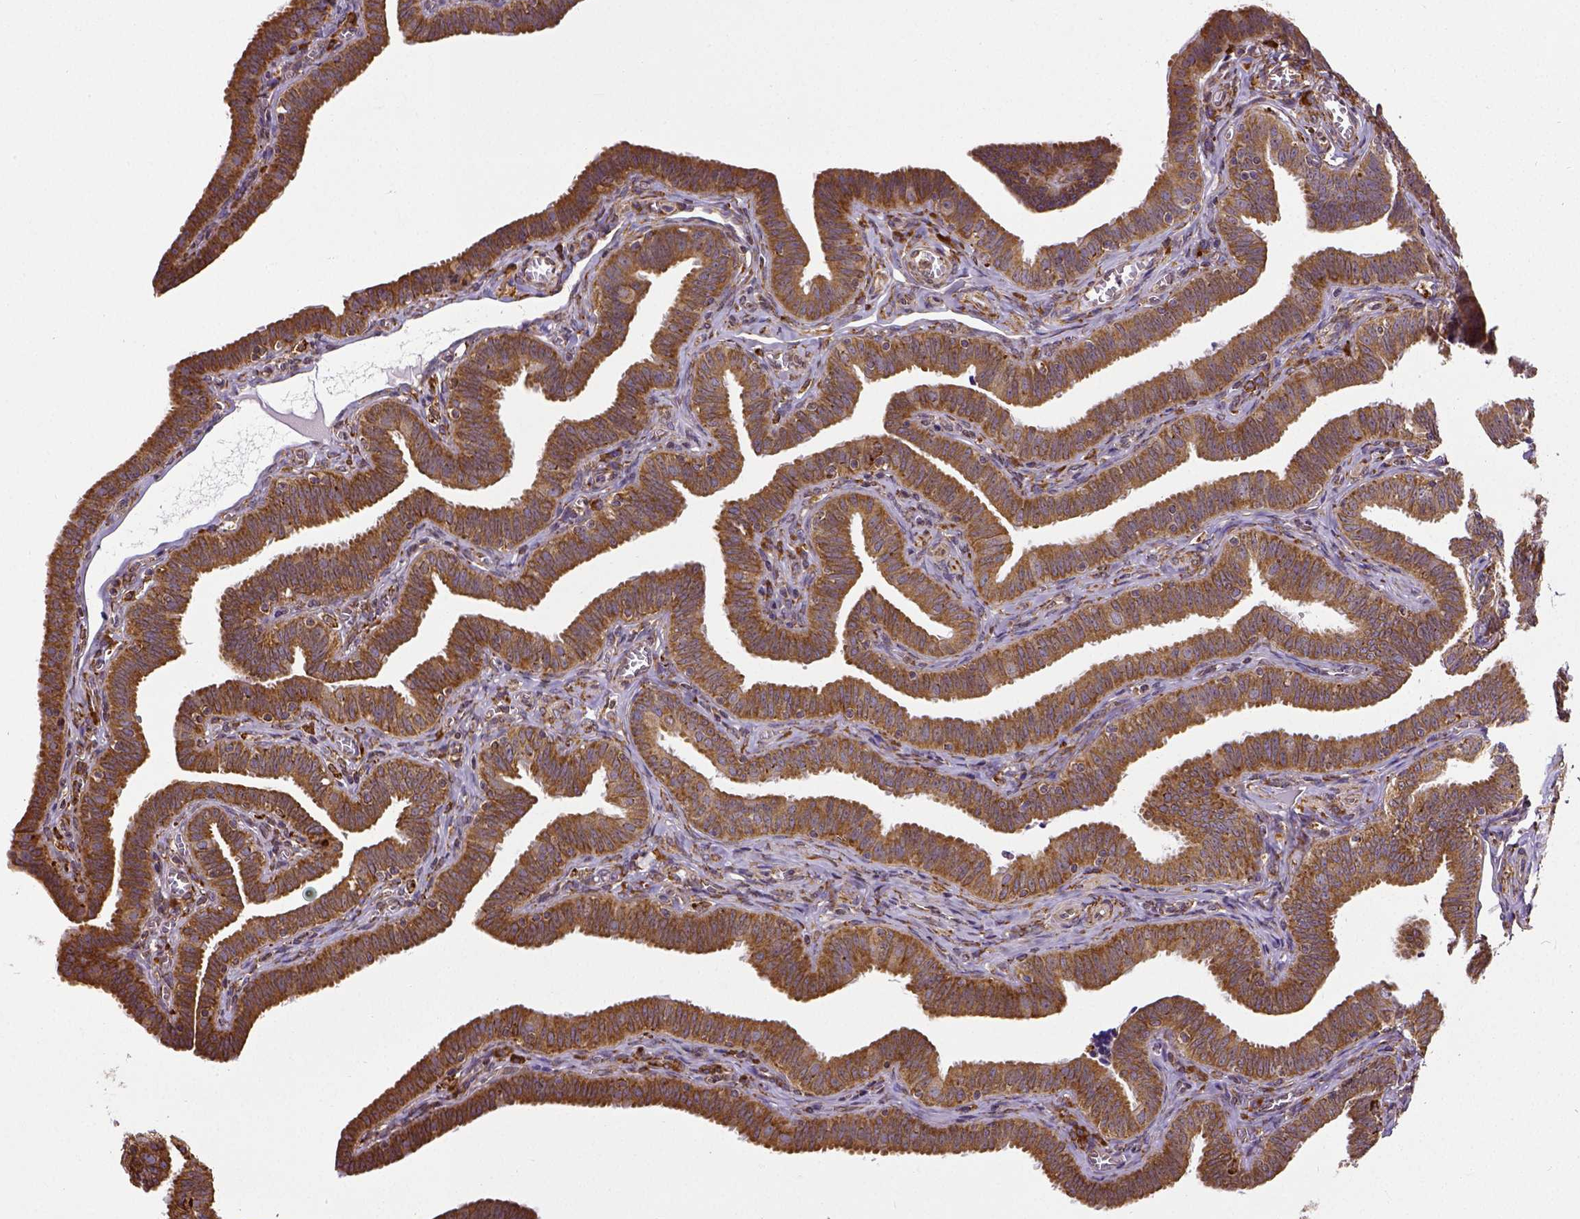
{"staining": {"intensity": "strong", "quantity": ">75%", "location": "cytoplasmic/membranous"}, "tissue": "fallopian tube", "cell_type": "Glandular cells", "image_type": "normal", "snomed": [{"axis": "morphology", "description": "Normal tissue, NOS"}, {"axis": "topography", "description": "Fallopian tube"}], "caption": "Strong cytoplasmic/membranous staining is identified in approximately >75% of glandular cells in normal fallopian tube.", "gene": "MTDH", "patient": {"sex": "female", "age": 25}}